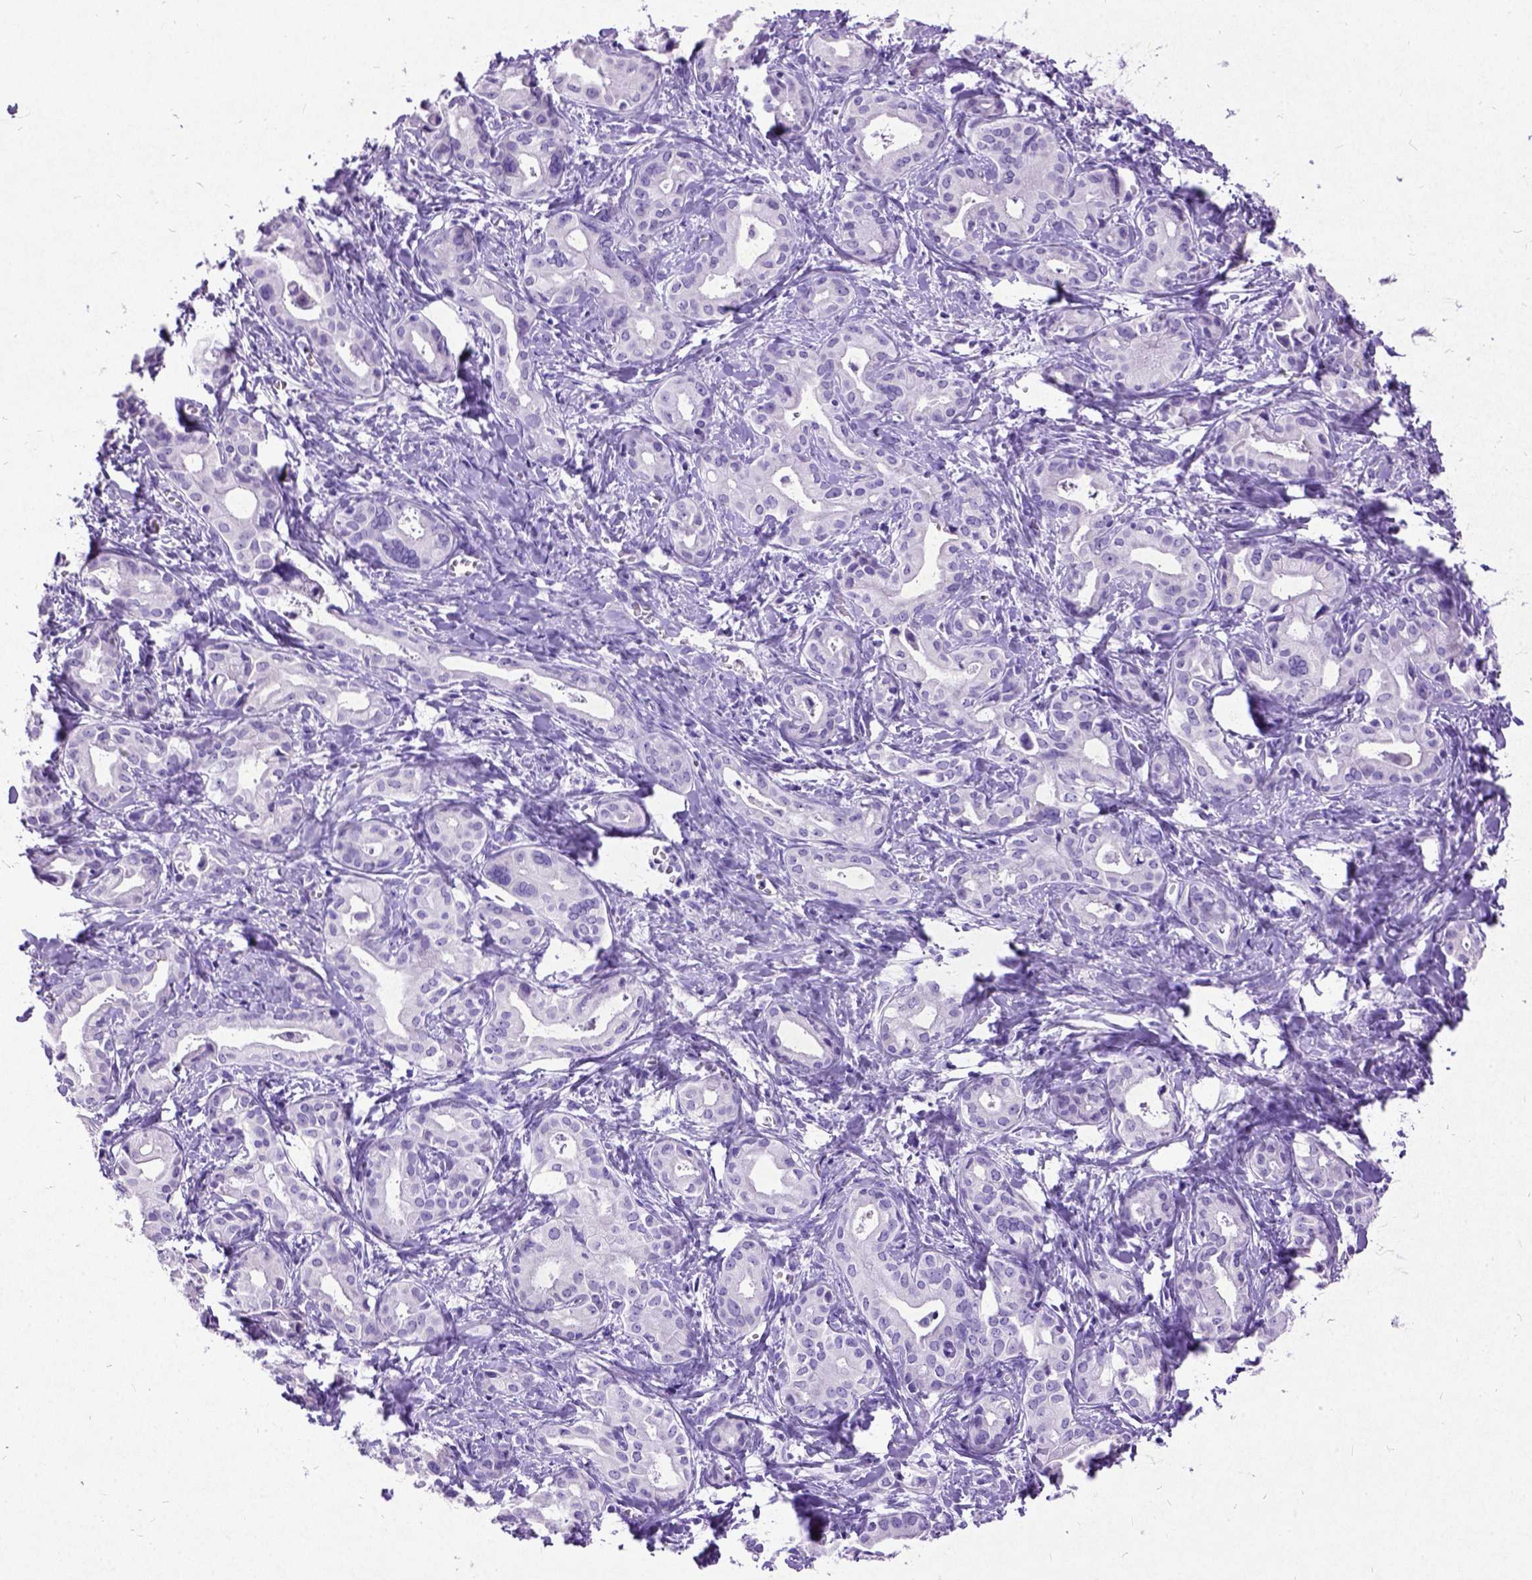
{"staining": {"intensity": "negative", "quantity": "none", "location": "none"}, "tissue": "liver cancer", "cell_type": "Tumor cells", "image_type": "cancer", "snomed": [{"axis": "morphology", "description": "Cholangiocarcinoma"}, {"axis": "topography", "description": "Liver"}], "caption": "This image is of liver cholangiocarcinoma stained with immunohistochemistry to label a protein in brown with the nuclei are counter-stained blue. There is no staining in tumor cells.", "gene": "NEUROD4", "patient": {"sex": "female", "age": 65}}